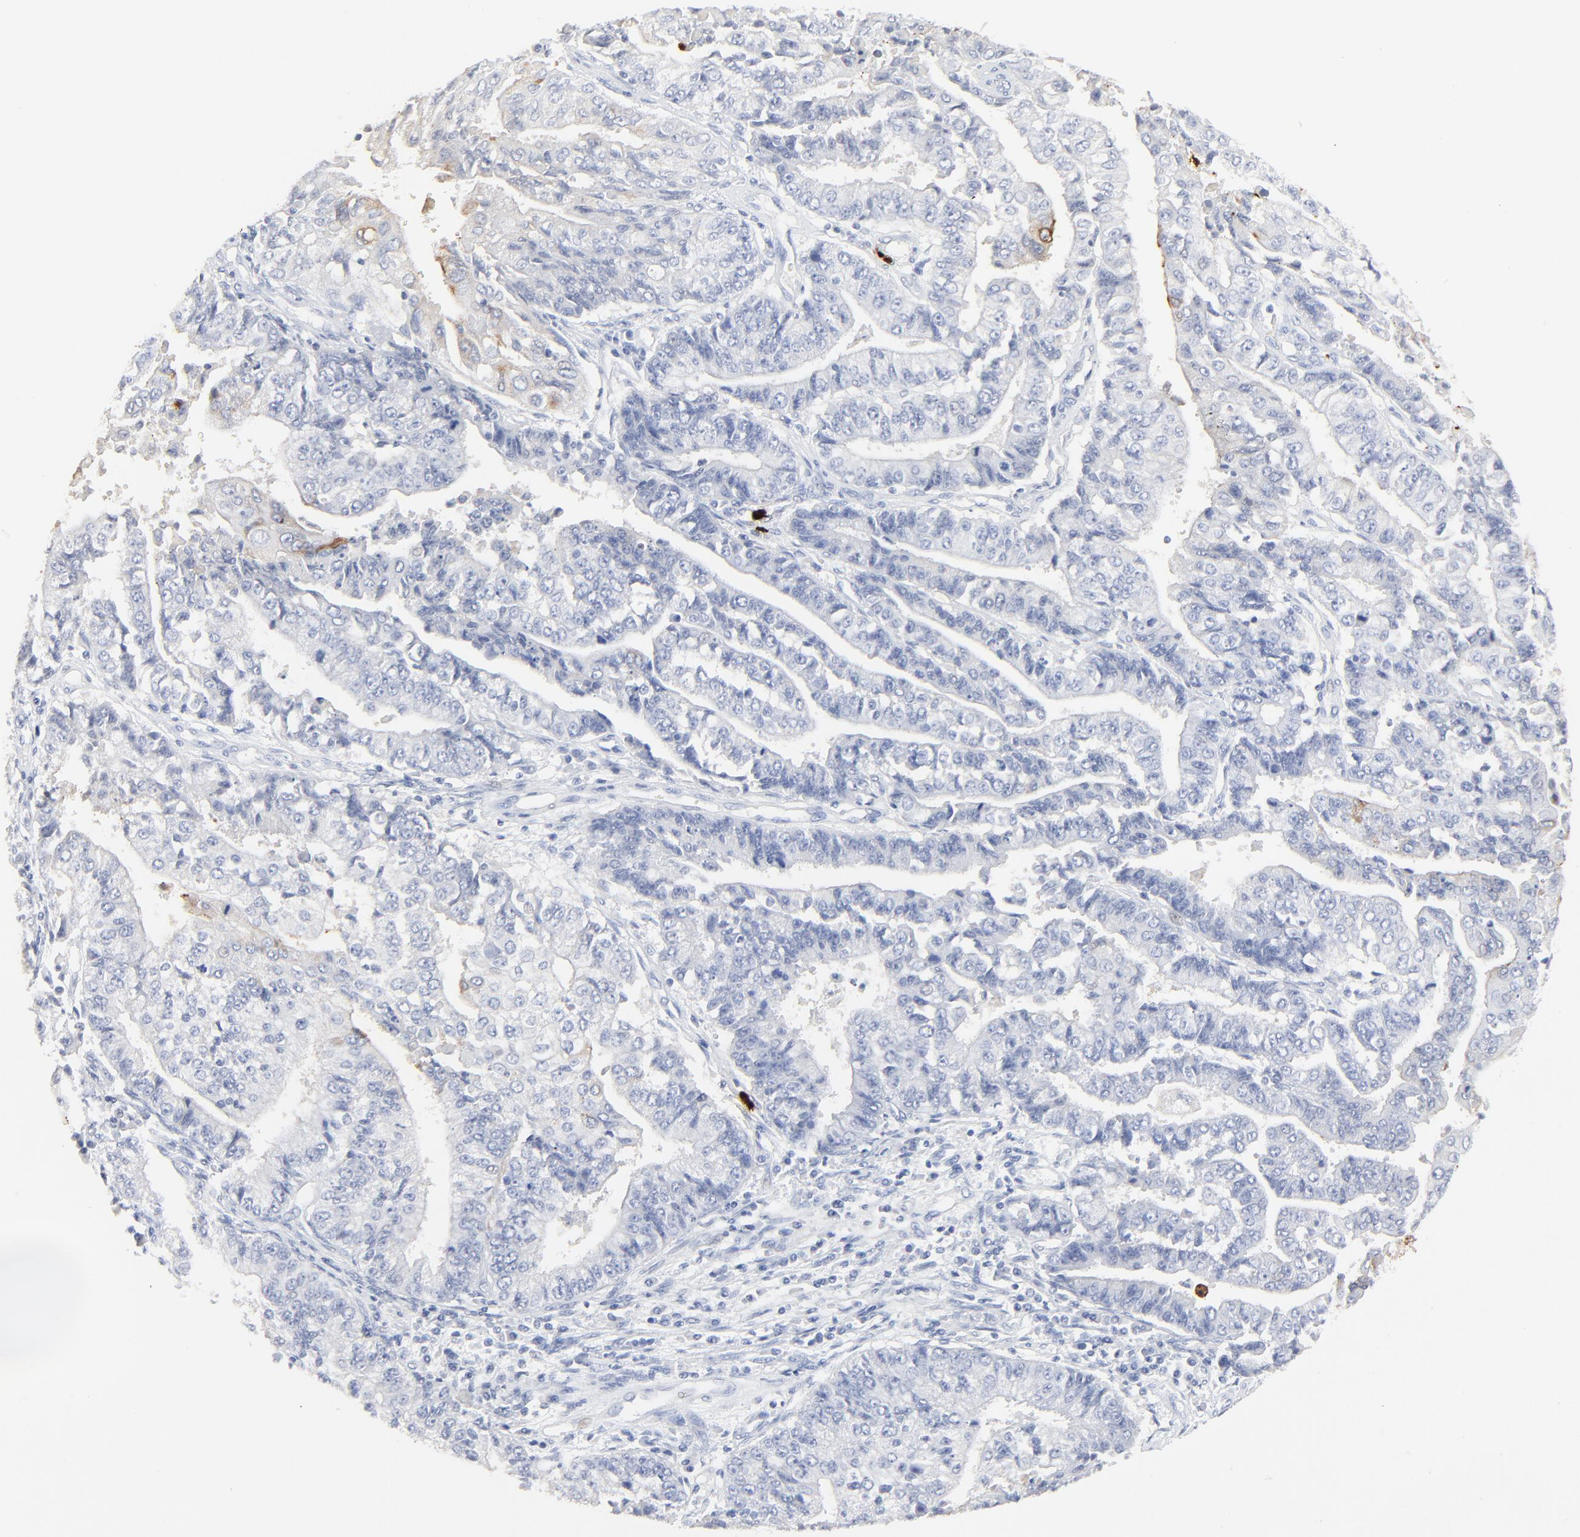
{"staining": {"intensity": "weak", "quantity": "<25%", "location": "cytoplasmic/membranous"}, "tissue": "endometrial cancer", "cell_type": "Tumor cells", "image_type": "cancer", "snomed": [{"axis": "morphology", "description": "Adenocarcinoma, NOS"}, {"axis": "topography", "description": "Endometrium"}], "caption": "High power microscopy micrograph of an immunohistochemistry image of endometrial cancer, revealing no significant staining in tumor cells. Brightfield microscopy of IHC stained with DAB (3,3'-diaminobenzidine) (brown) and hematoxylin (blue), captured at high magnification.", "gene": "LCN2", "patient": {"sex": "female", "age": 75}}